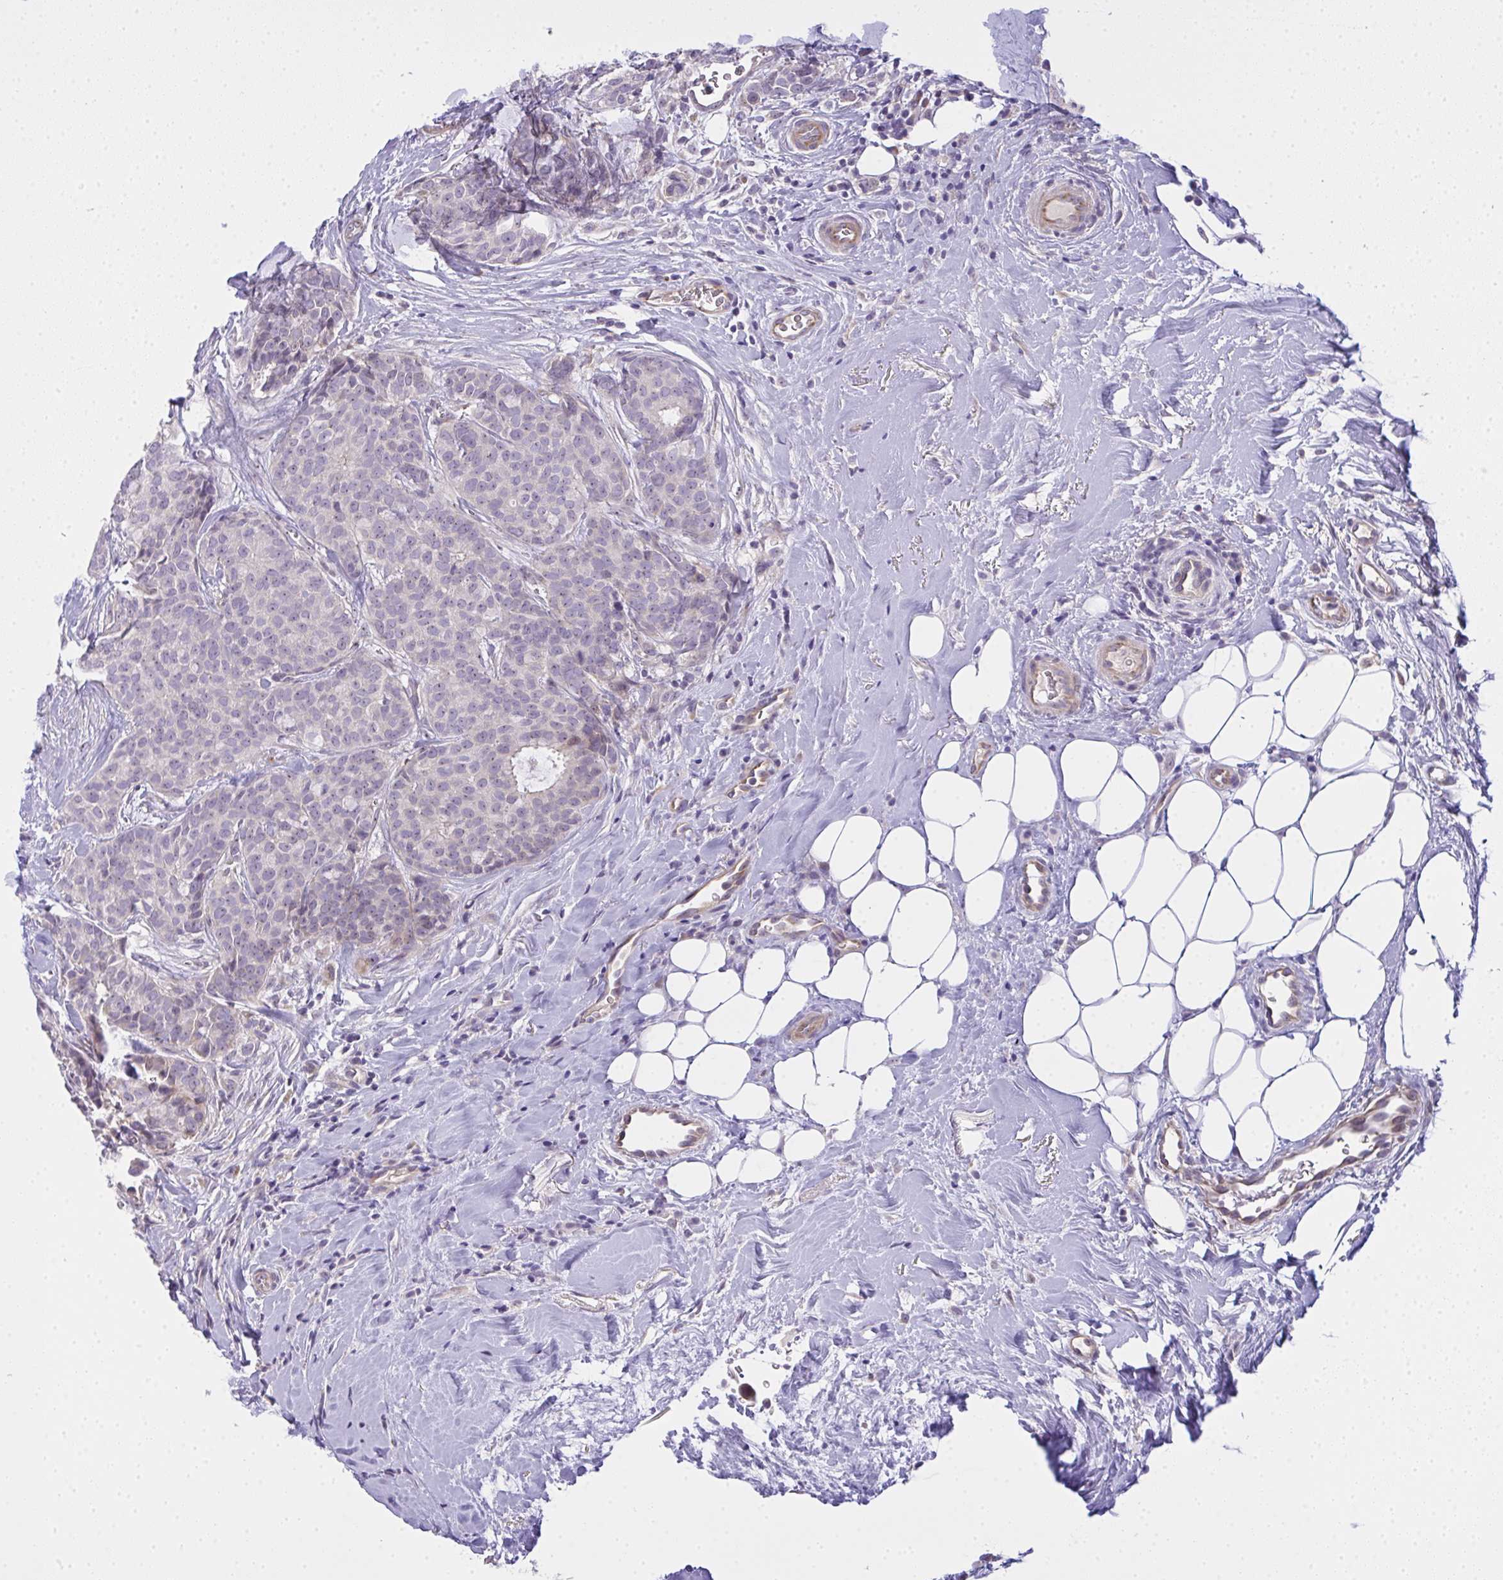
{"staining": {"intensity": "negative", "quantity": "none", "location": "none"}, "tissue": "breast cancer", "cell_type": "Tumor cells", "image_type": "cancer", "snomed": [{"axis": "morphology", "description": "Duct carcinoma"}, {"axis": "topography", "description": "Breast"}], "caption": "This is an immunohistochemistry (IHC) micrograph of human breast cancer. There is no positivity in tumor cells.", "gene": "NT5C1A", "patient": {"sex": "female", "age": 84}}